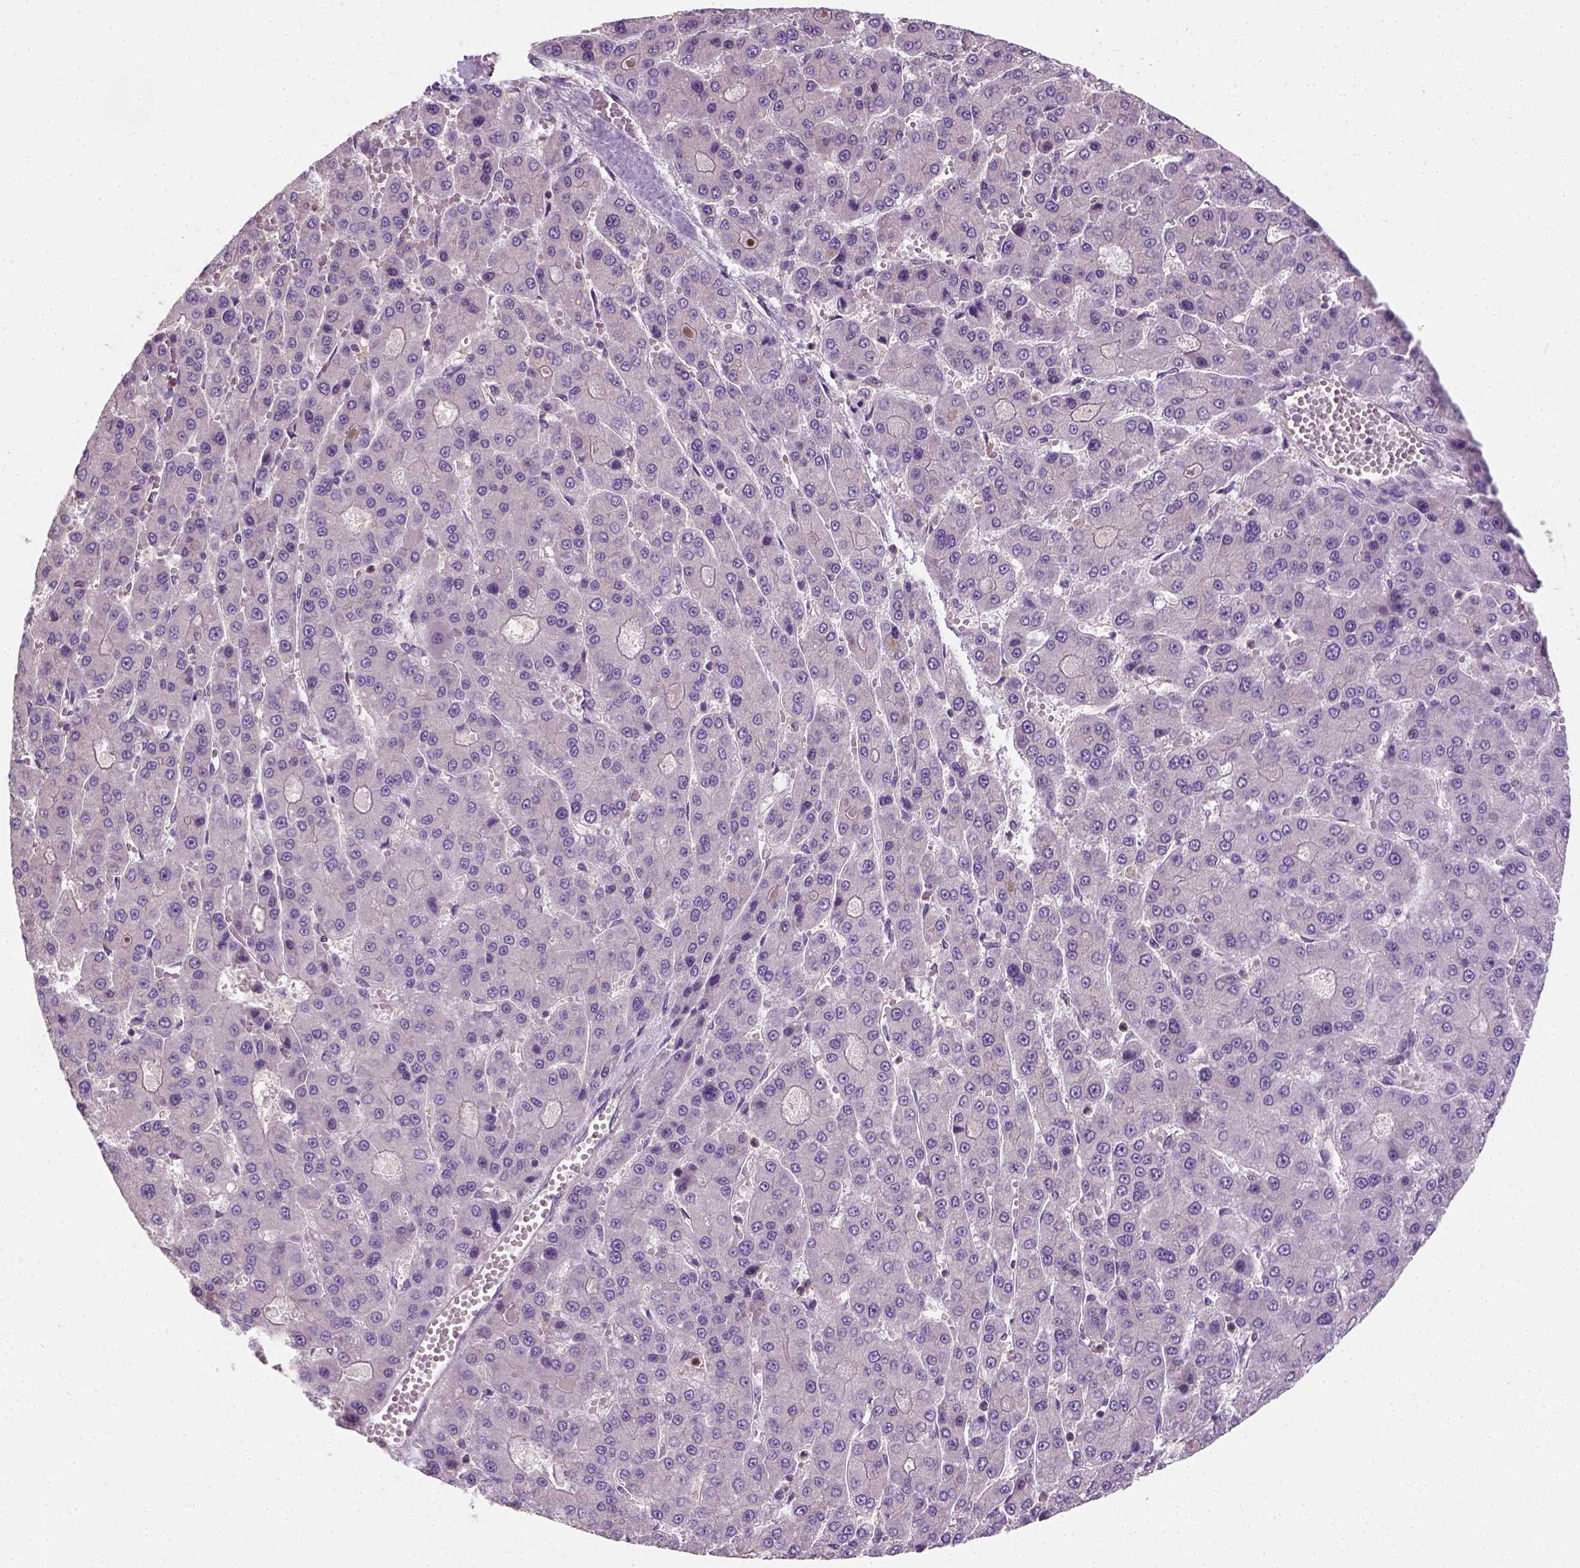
{"staining": {"intensity": "negative", "quantity": "none", "location": "none"}, "tissue": "liver cancer", "cell_type": "Tumor cells", "image_type": "cancer", "snomed": [{"axis": "morphology", "description": "Carcinoma, Hepatocellular, NOS"}, {"axis": "topography", "description": "Liver"}], "caption": "DAB immunohistochemical staining of liver cancer (hepatocellular carcinoma) displays no significant expression in tumor cells.", "gene": "CRACR2A", "patient": {"sex": "male", "age": 70}}